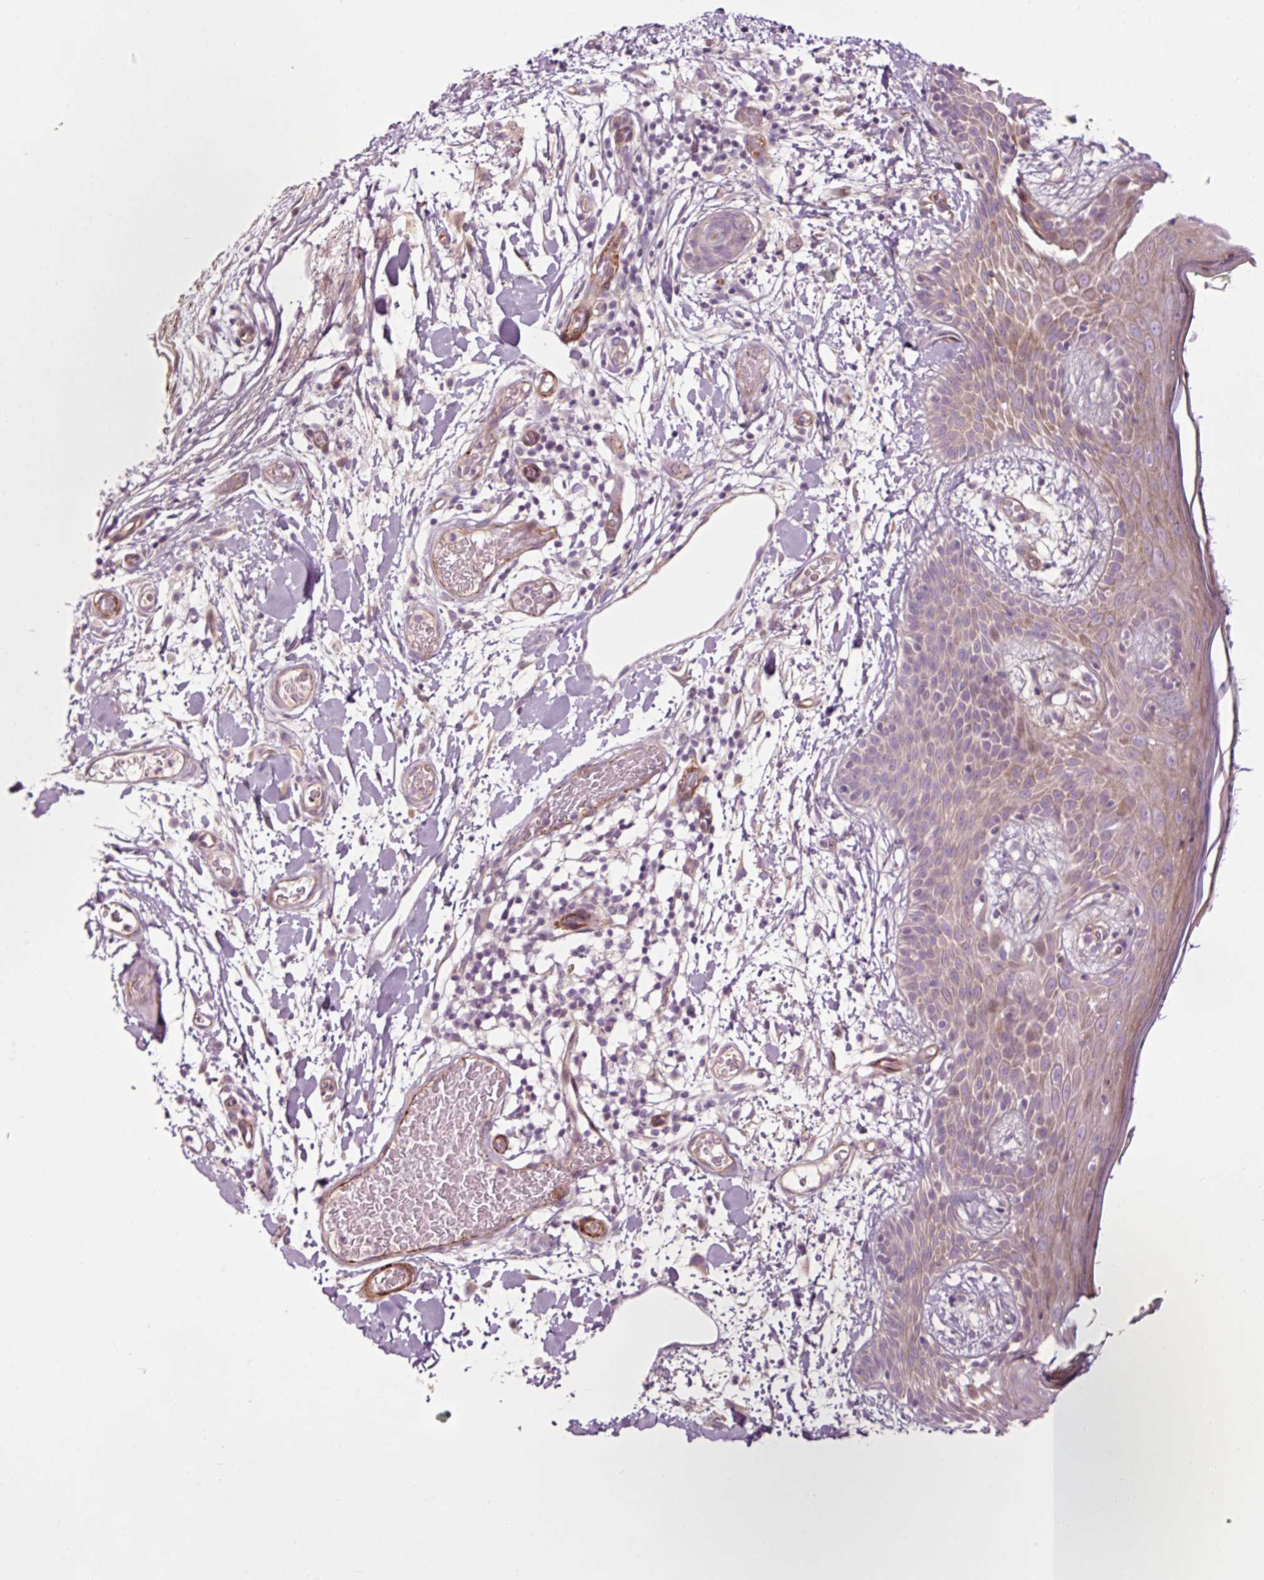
{"staining": {"intensity": "negative", "quantity": "none", "location": "none"}, "tissue": "skin", "cell_type": "Fibroblasts", "image_type": "normal", "snomed": [{"axis": "morphology", "description": "Normal tissue, NOS"}, {"axis": "topography", "description": "Skin"}], "caption": "Immunohistochemistry histopathology image of benign human skin stained for a protein (brown), which displays no staining in fibroblasts. (IHC, brightfield microscopy, high magnification).", "gene": "ANKRD20A1", "patient": {"sex": "male", "age": 79}}